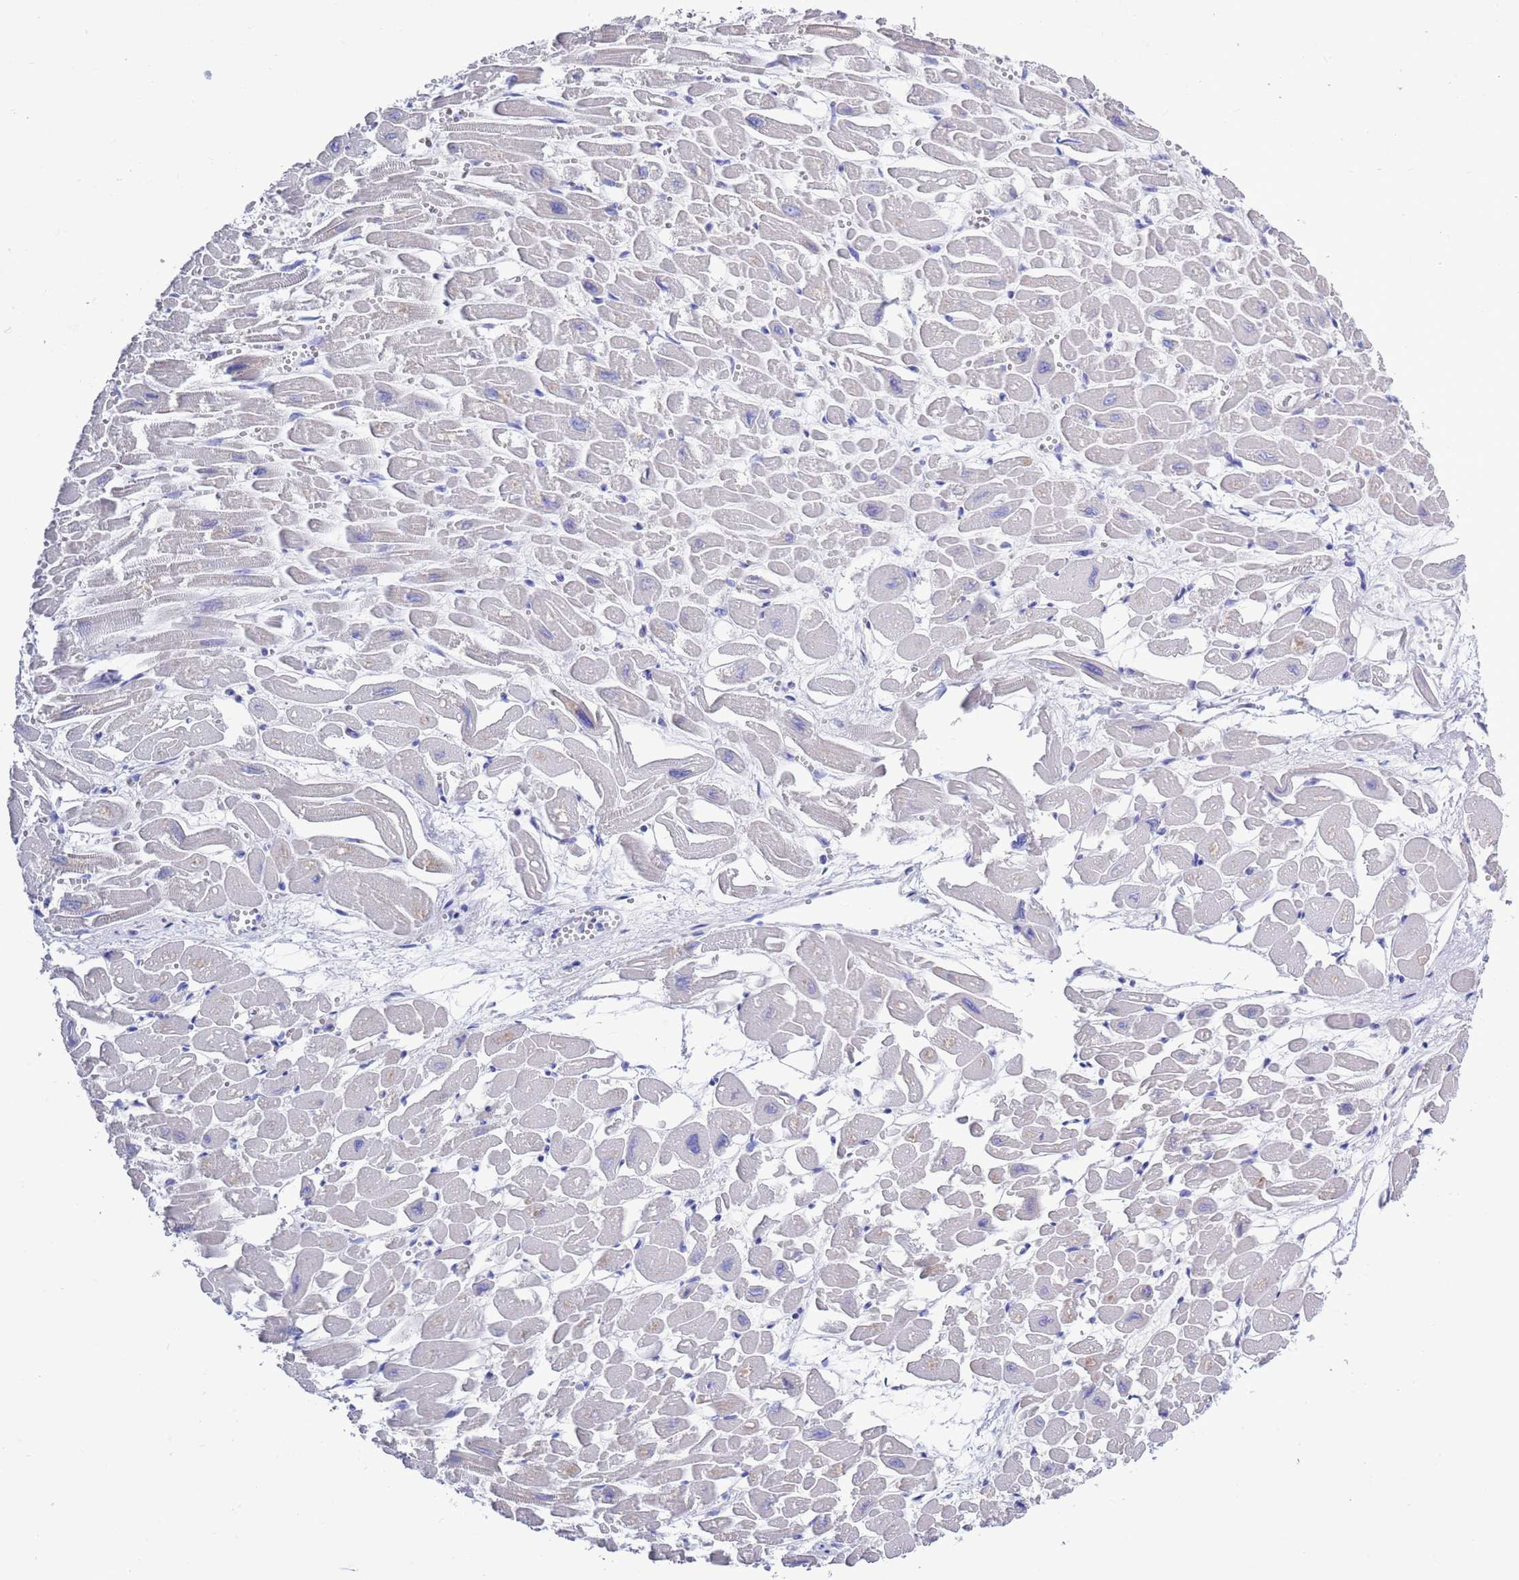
{"staining": {"intensity": "negative", "quantity": "none", "location": "none"}, "tissue": "heart muscle", "cell_type": "Cardiomyocytes", "image_type": "normal", "snomed": [{"axis": "morphology", "description": "Normal tissue, NOS"}, {"axis": "topography", "description": "Heart"}], "caption": "This histopathology image is of normal heart muscle stained with IHC to label a protein in brown with the nuclei are counter-stained blue. There is no staining in cardiomyocytes.", "gene": "MTMR2", "patient": {"sex": "male", "age": 54}}